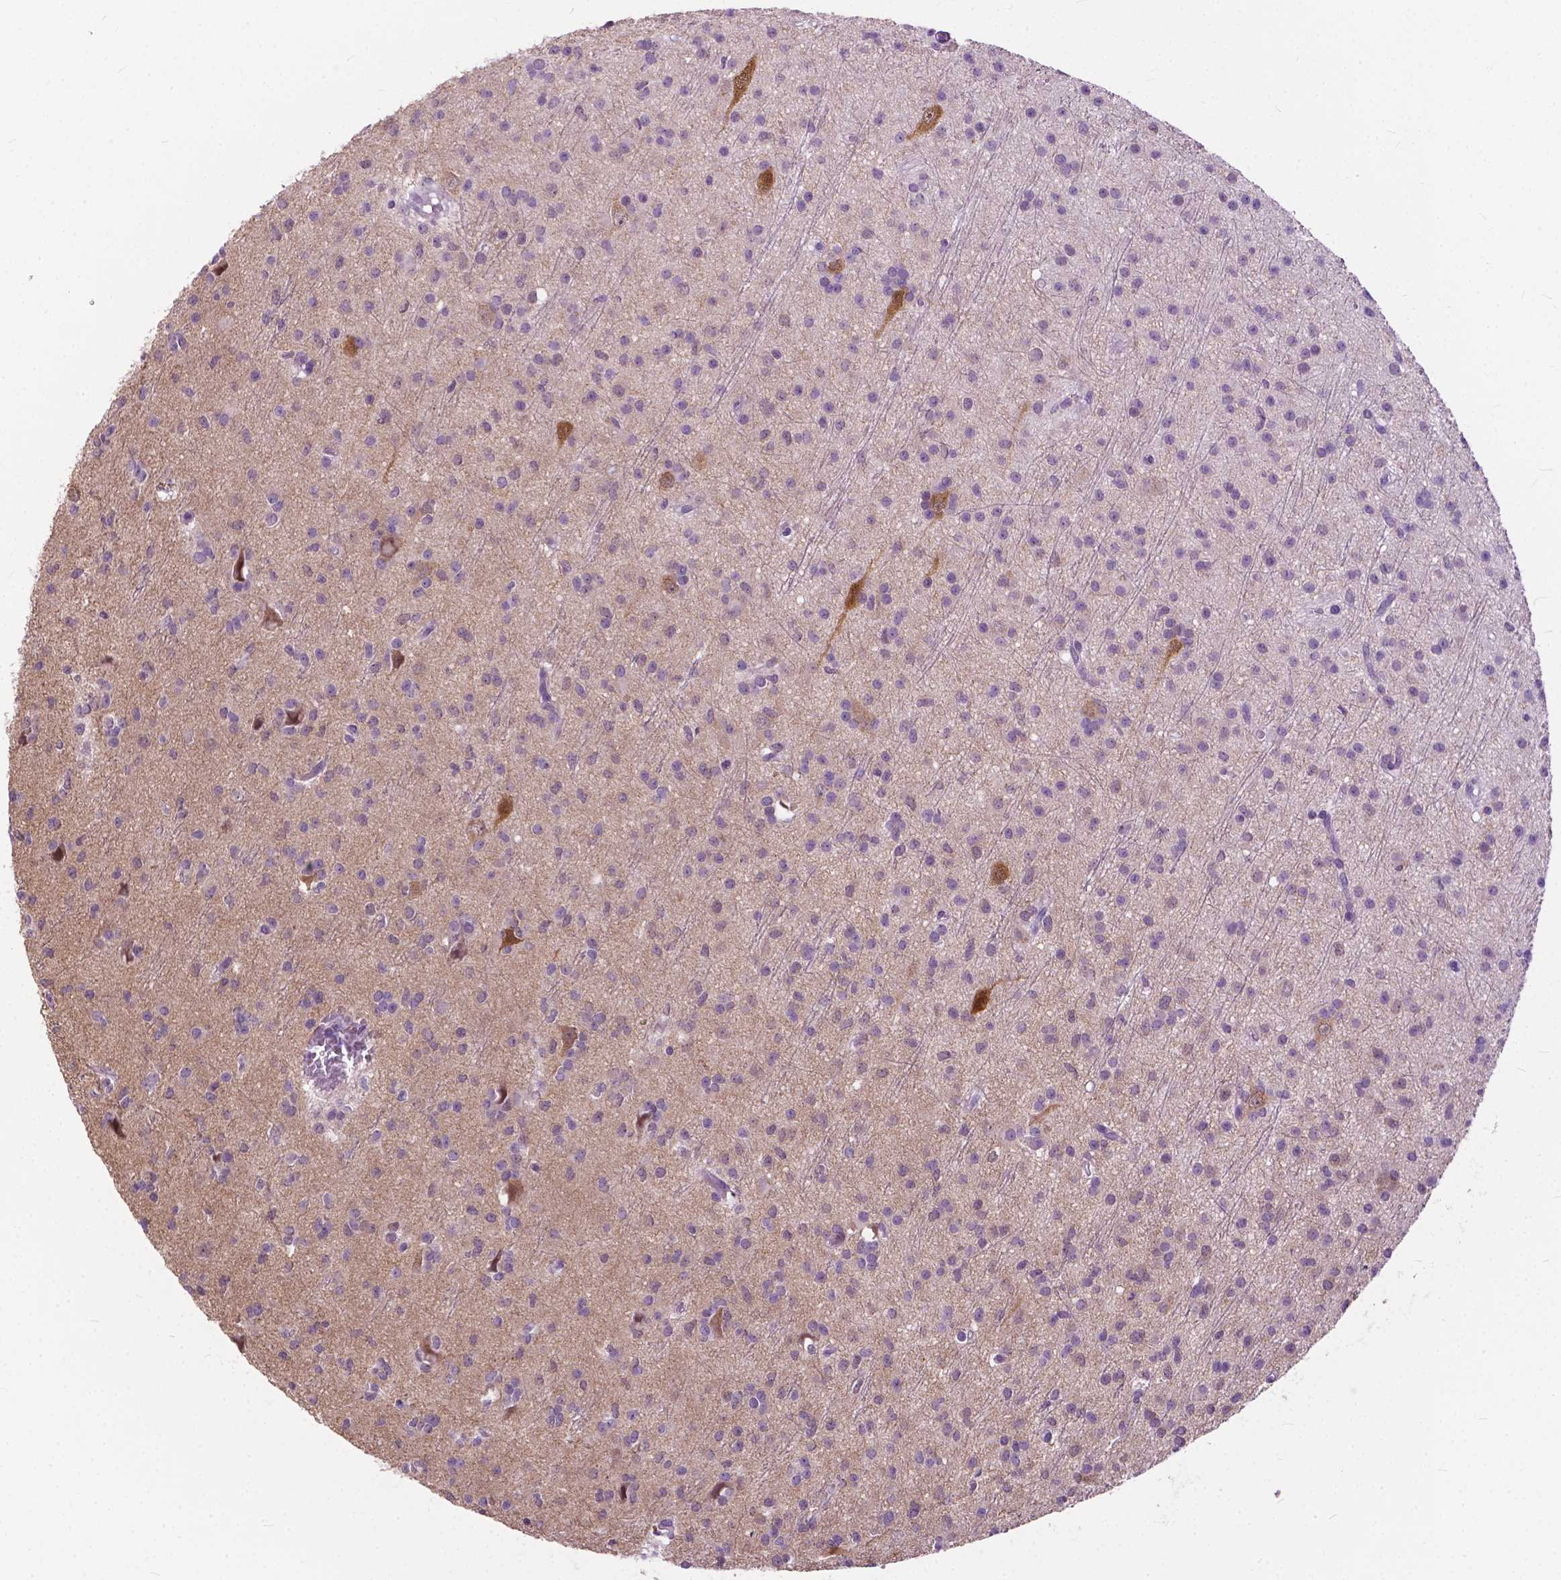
{"staining": {"intensity": "negative", "quantity": "none", "location": "none"}, "tissue": "glioma", "cell_type": "Tumor cells", "image_type": "cancer", "snomed": [{"axis": "morphology", "description": "Glioma, malignant, Low grade"}, {"axis": "topography", "description": "Brain"}], "caption": "A photomicrograph of malignant low-grade glioma stained for a protein demonstrates no brown staining in tumor cells.", "gene": "TTC9B", "patient": {"sex": "male", "age": 27}}